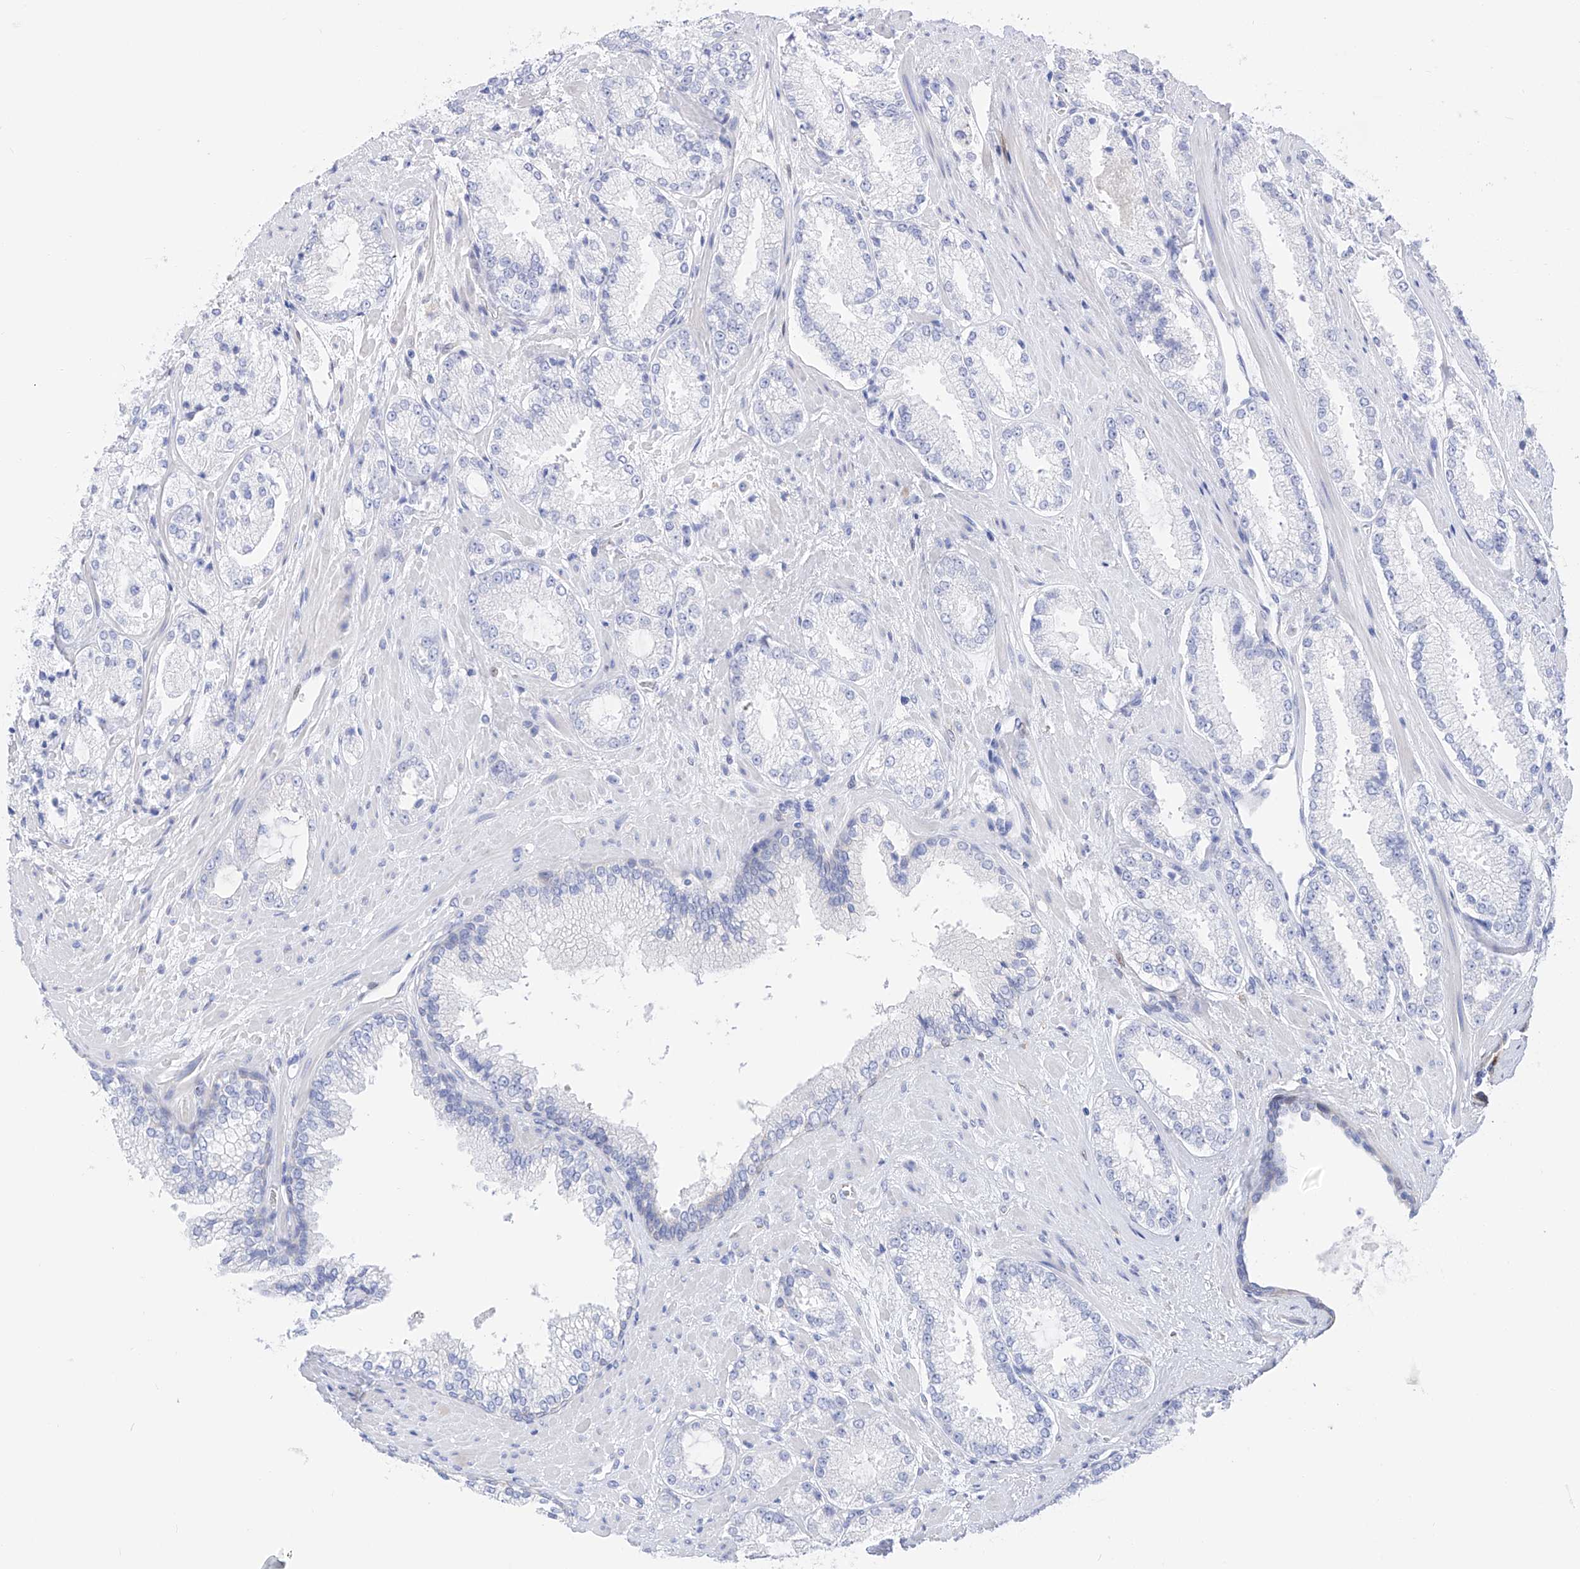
{"staining": {"intensity": "negative", "quantity": "none", "location": "none"}, "tissue": "prostate cancer", "cell_type": "Tumor cells", "image_type": "cancer", "snomed": [{"axis": "morphology", "description": "Adenocarcinoma, High grade"}, {"axis": "topography", "description": "Prostate"}], "caption": "This histopathology image is of prostate adenocarcinoma (high-grade) stained with immunohistochemistry (IHC) to label a protein in brown with the nuclei are counter-stained blue. There is no positivity in tumor cells.", "gene": "TRPC7", "patient": {"sex": "male", "age": 73}}